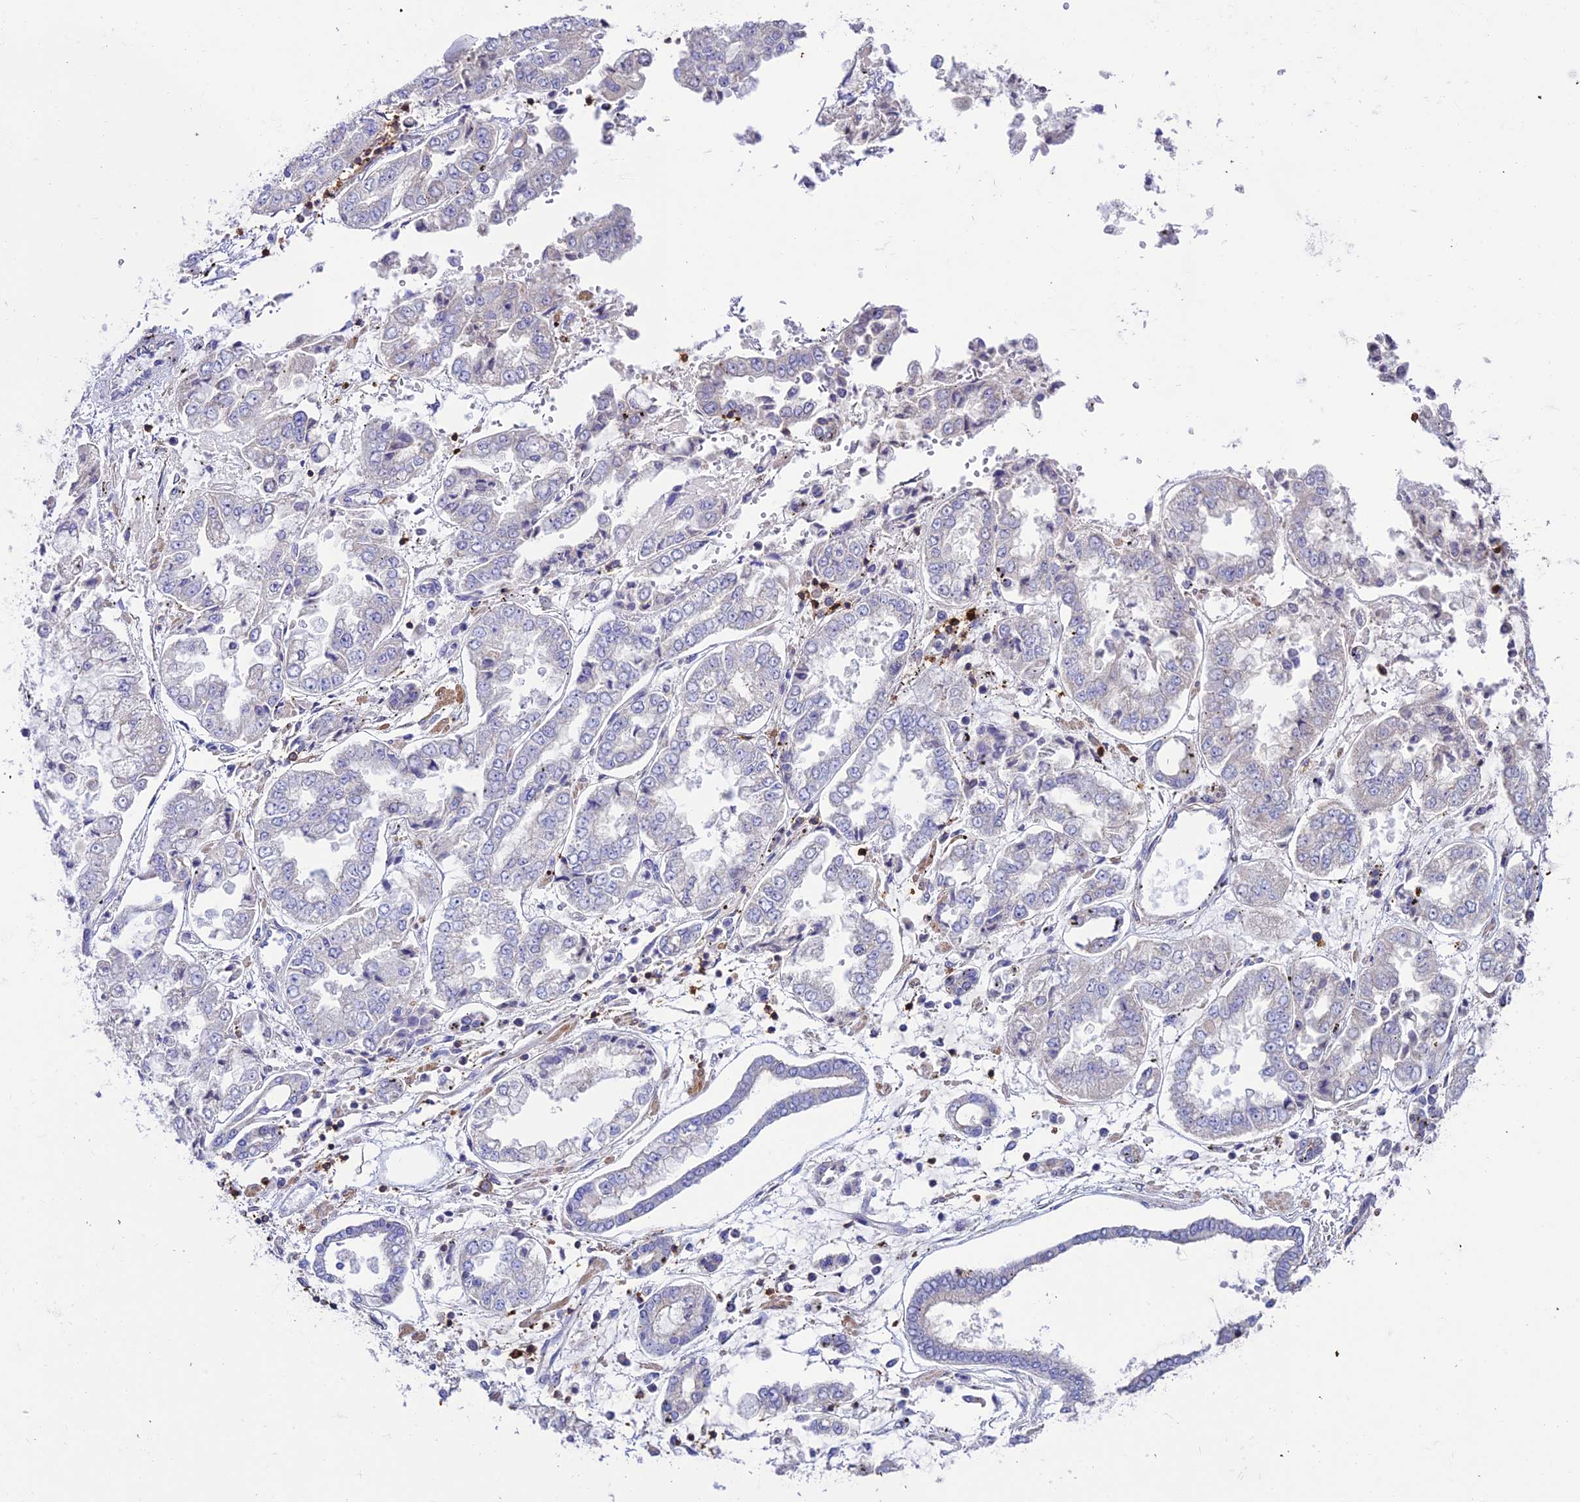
{"staining": {"intensity": "negative", "quantity": "none", "location": "none"}, "tissue": "stomach cancer", "cell_type": "Tumor cells", "image_type": "cancer", "snomed": [{"axis": "morphology", "description": "Adenocarcinoma, NOS"}, {"axis": "topography", "description": "Stomach"}], "caption": "There is no significant expression in tumor cells of adenocarcinoma (stomach).", "gene": "PTPRCAP", "patient": {"sex": "male", "age": 76}}